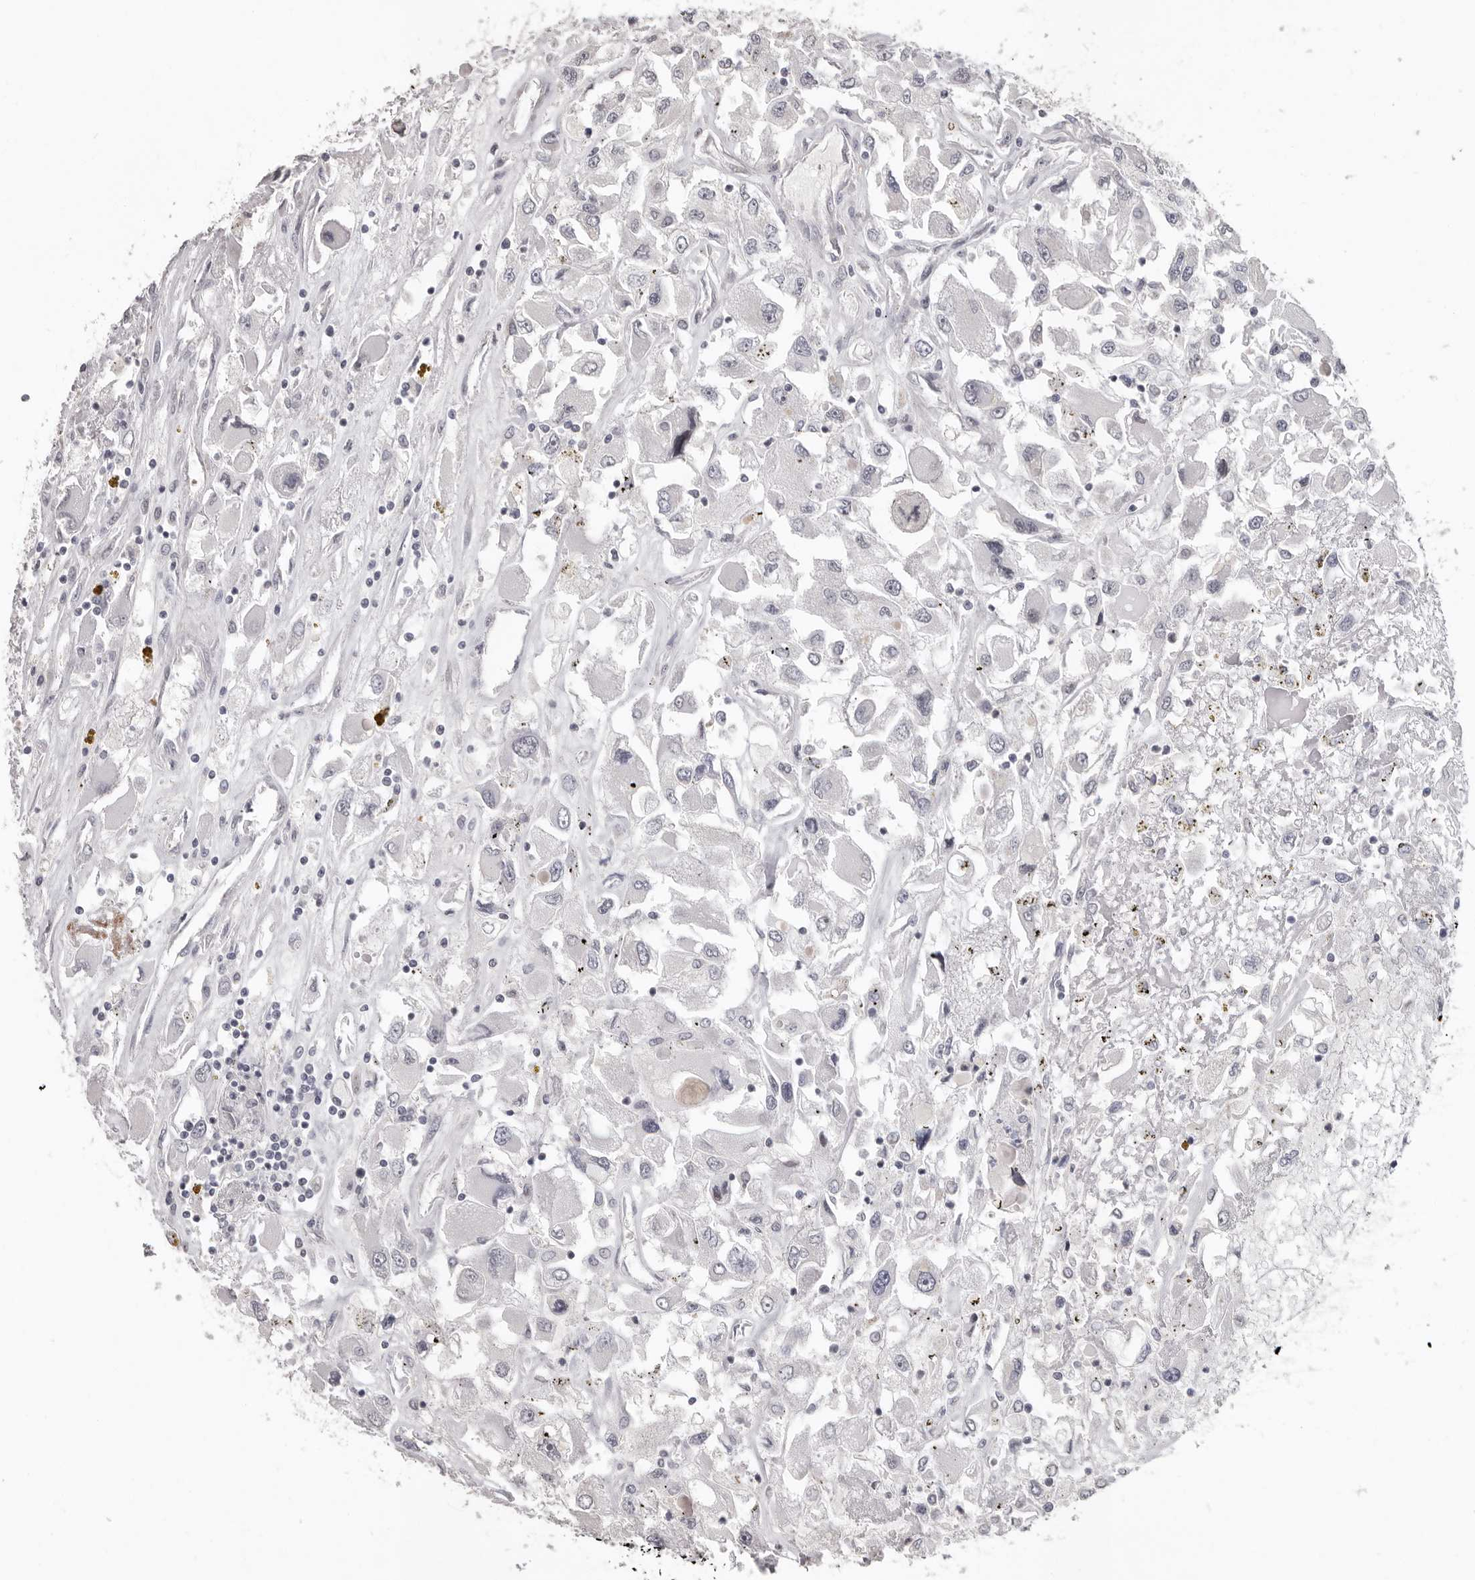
{"staining": {"intensity": "negative", "quantity": "none", "location": "none"}, "tissue": "renal cancer", "cell_type": "Tumor cells", "image_type": "cancer", "snomed": [{"axis": "morphology", "description": "Adenocarcinoma, NOS"}, {"axis": "topography", "description": "Kidney"}], "caption": "Immunohistochemistry micrograph of renal cancer stained for a protein (brown), which exhibits no positivity in tumor cells. (DAB immunohistochemistry, high magnification).", "gene": "RALGPS2", "patient": {"sex": "female", "age": 52}}